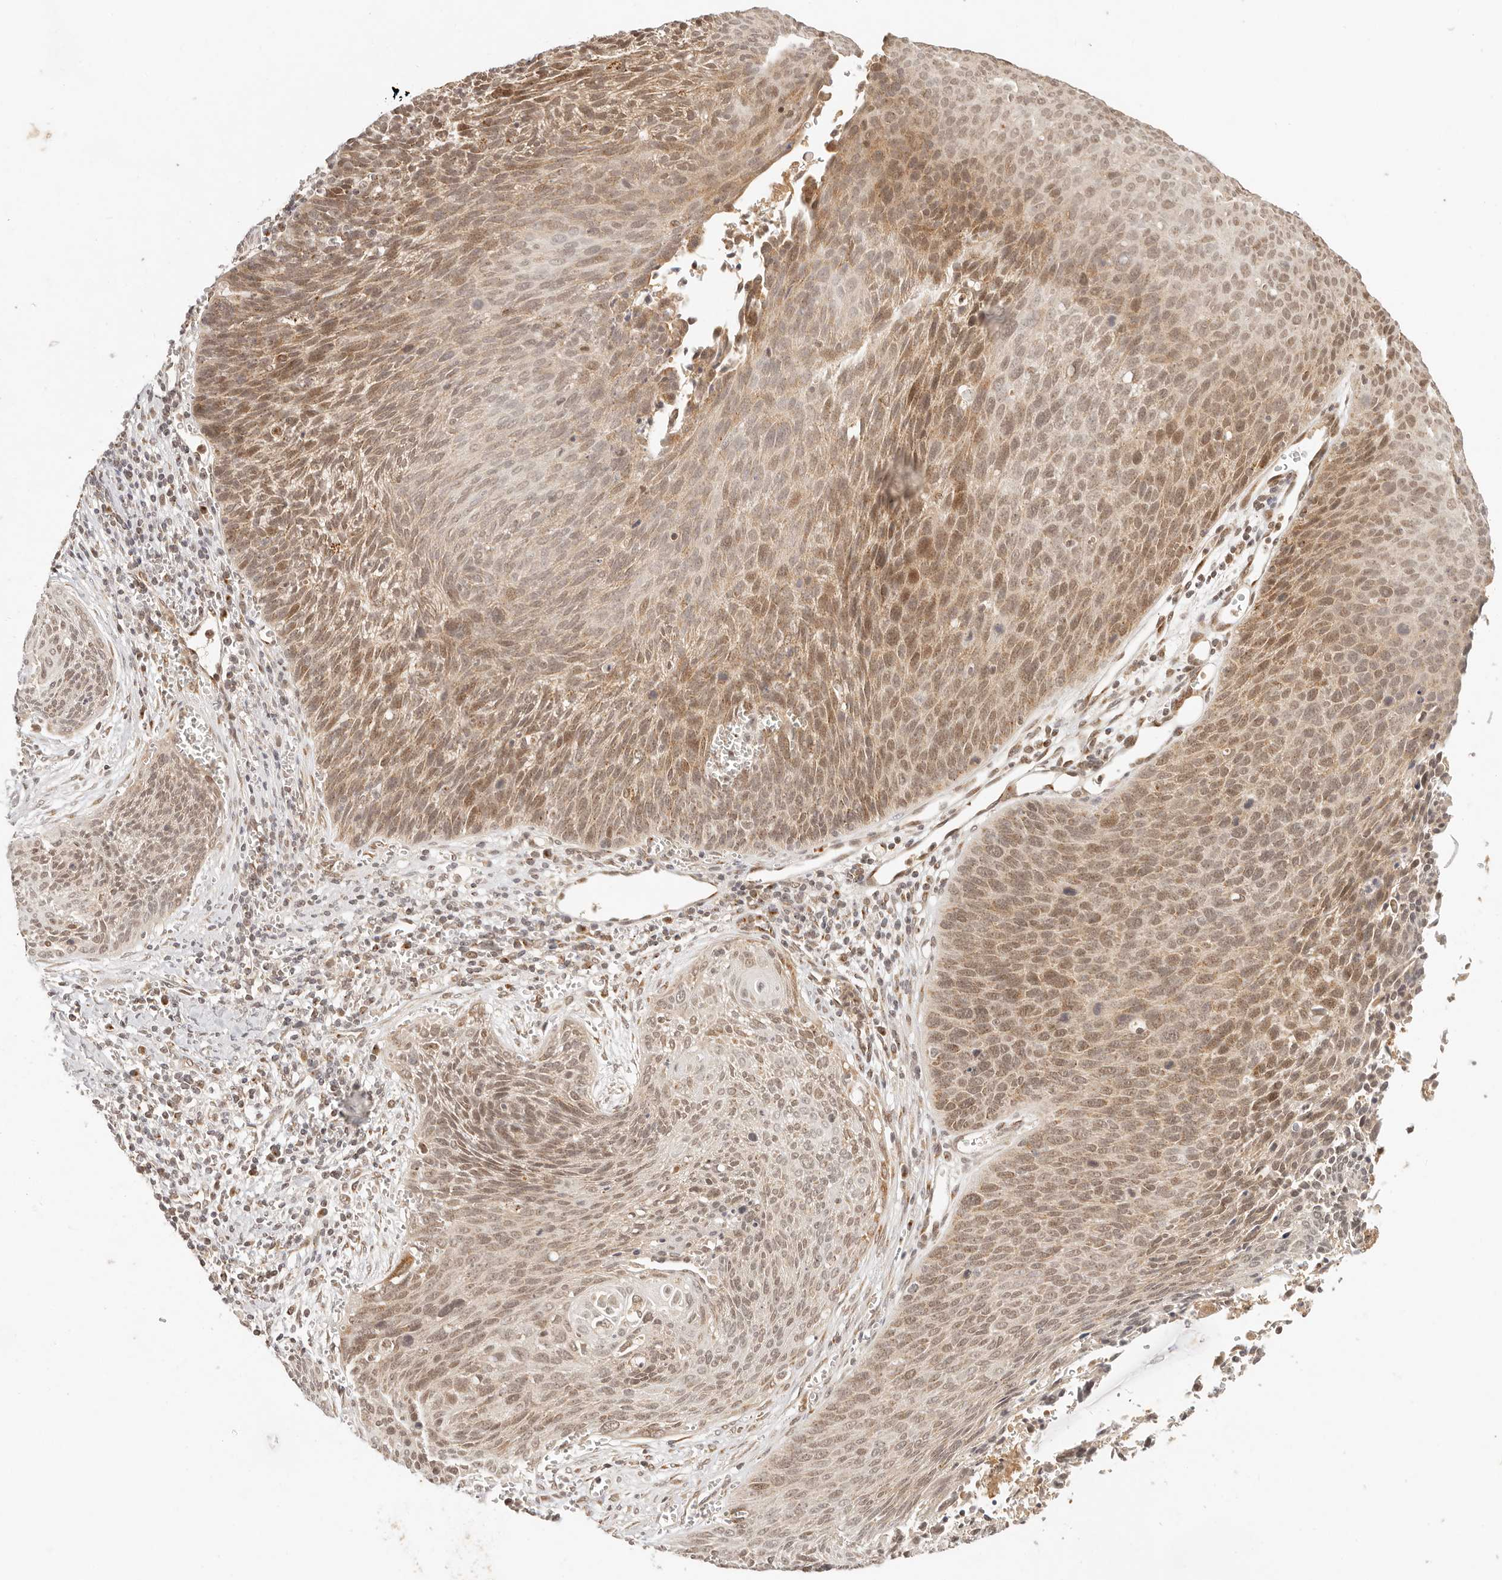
{"staining": {"intensity": "moderate", "quantity": ">75%", "location": "cytoplasmic/membranous,nuclear"}, "tissue": "cervical cancer", "cell_type": "Tumor cells", "image_type": "cancer", "snomed": [{"axis": "morphology", "description": "Squamous cell carcinoma, NOS"}, {"axis": "topography", "description": "Cervix"}], "caption": "Cervical cancer was stained to show a protein in brown. There is medium levels of moderate cytoplasmic/membranous and nuclear staining in about >75% of tumor cells. Using DAB (3,3'-diaminobenzidine) (brown) and hematoxylin (blue) stains, captured at high magnification using brightfield microscopy.", "gene": "INTS11", "patient": {"sex": "female", "age": 55}}